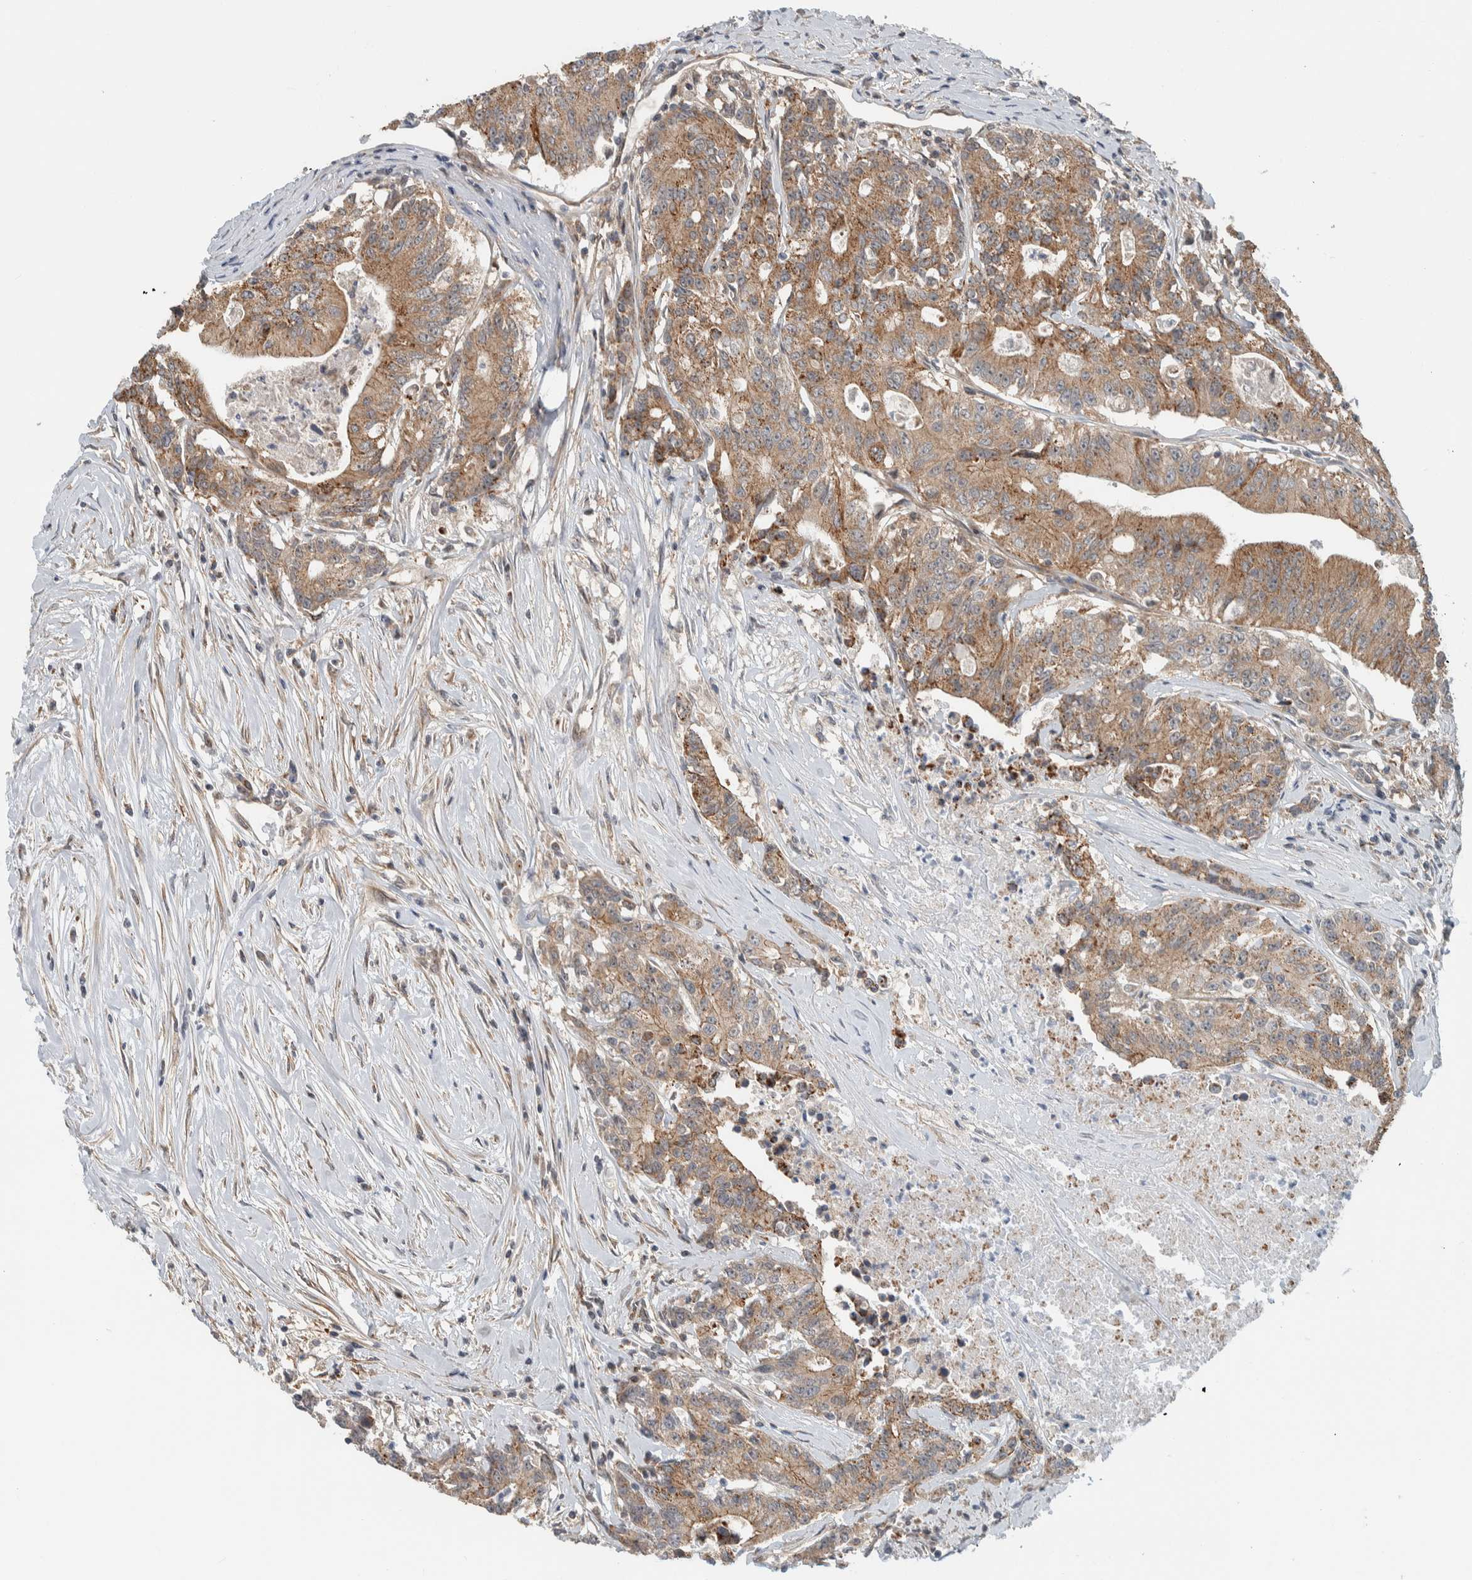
{"staining": {"intensity": "moderate", "quantity": ">75%", "location": "cytoplasmic/membranous"}, "tissue": "colorectal cancer", "cell_type": "Tumor cells", "image_type": "cancer", "snomed": [{"axis": "morphology", "description": "Adenocarcinoma, NOS"}, {"axis": "topography", "description": "Colon"}], "caption": "Immunohistochemical staining of colorectal adenocarcinoma displays medium levels of moderate cytoplasmic/membranous expression in about >75% of tumor cells.", "gene": "RERE", "patient": {"sex": "female", "age": 77}}